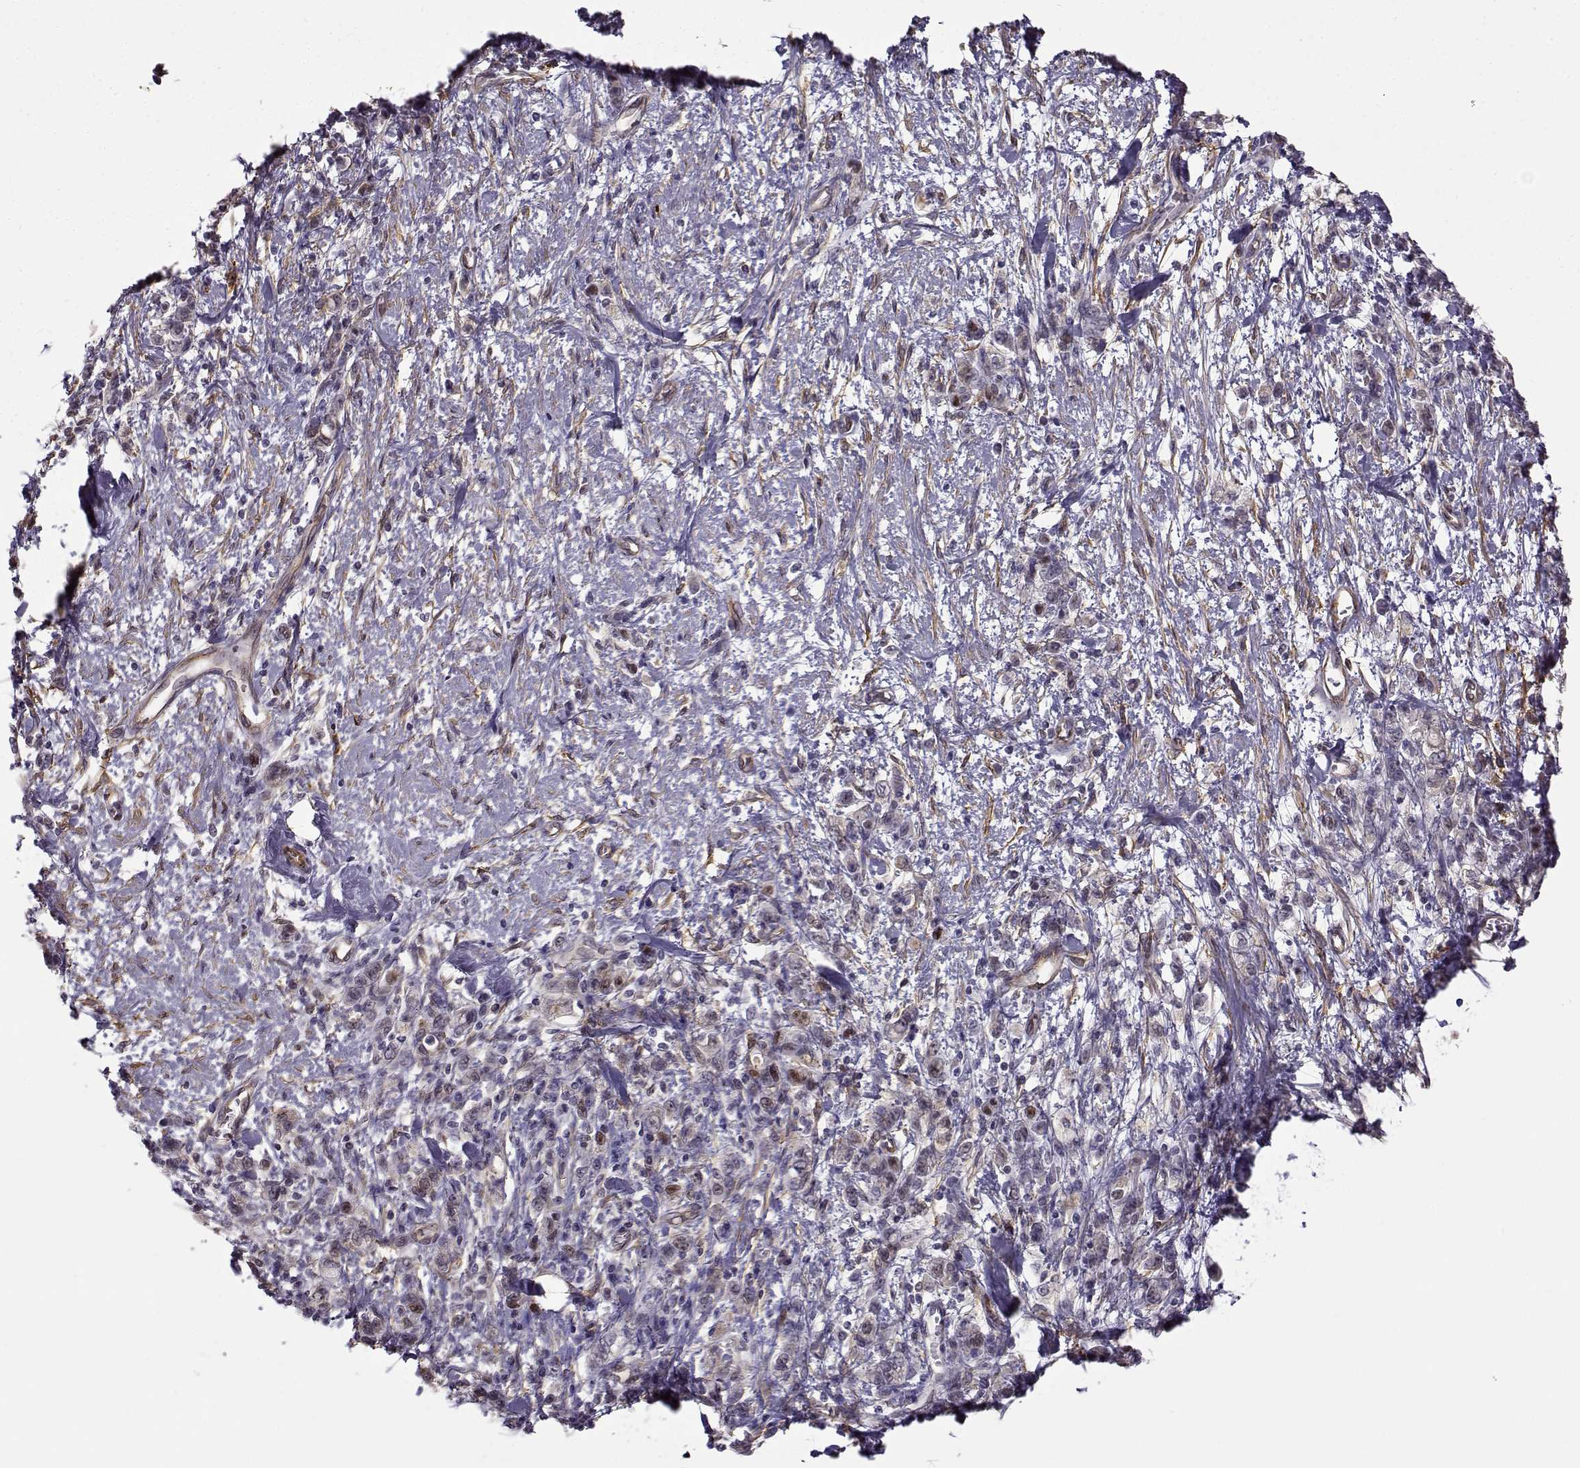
{"staining": {"intensity": "weak", "quantity": "25%-75%", "location": "cytoplasmic/membranous"}, "tissue": "stomach cancer", "cell_type": "Tumor cells", "image_type": "cancer", "snomed": [{"axis": "morphology", "description": "Adenocarcinoma, NOS"}, {"axis": "topography", "description": "Stomach"}], "caption": "A high-resolution histopathology image shows immunohistochemistry (IHC) staining of stomach adenocarcinoma, which demonstrates weak cytoplasmic/membranous staining in approximately 25%-75% of tumor cells.", "gene": "BACH1", "patient": {"sex": "male", "age": 77}}